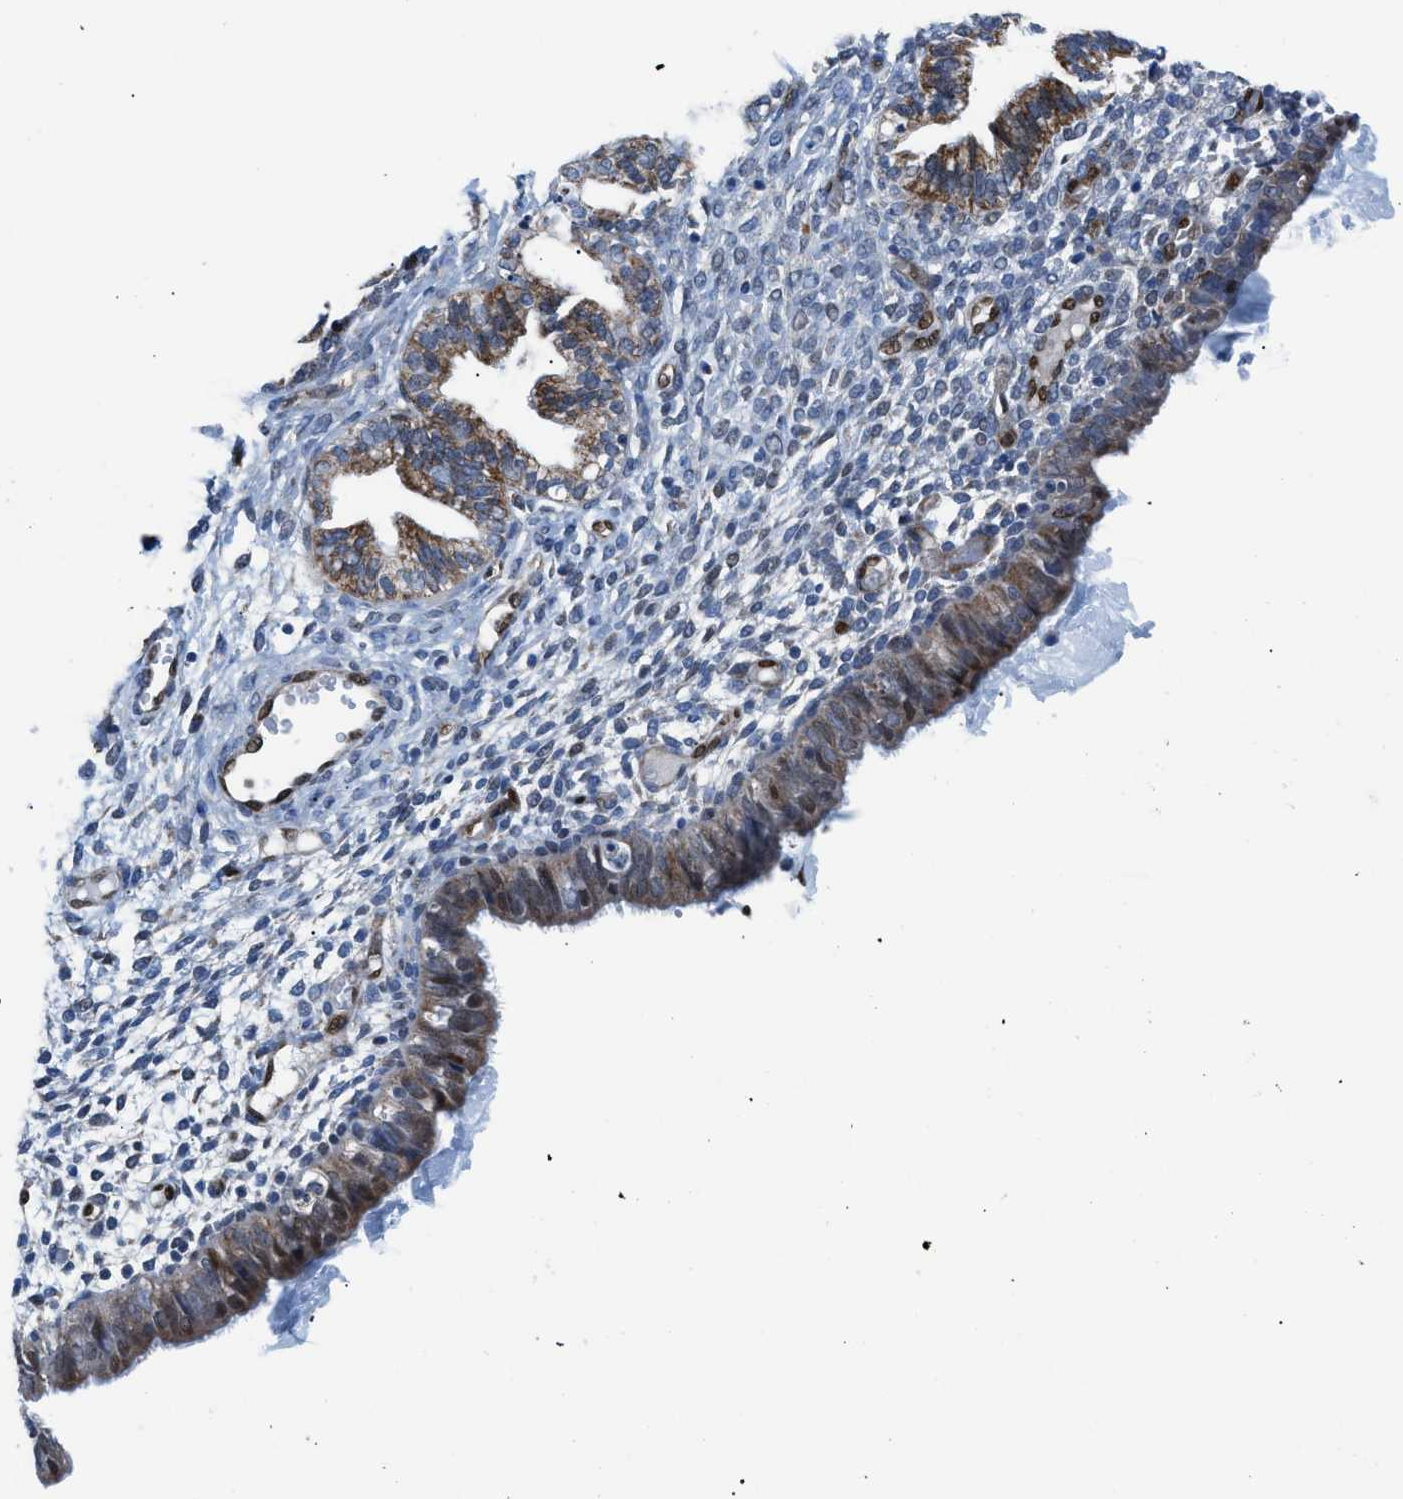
{"staining": {"intensity": "strong", "quantity": "<25%", "location": "nuclear"}, "tissue": "endometrium", "cell_type": "Cells in endometrial stroma", "image_type": "normal", "snomed": [{"axis": "morphology", "description": "Normal tissue, NOS"}, {"axis": "topography", "description": "Endometrium"}], "caption": "Endometrium stained with a brown dye reveals strong nuclear positive expression in about <25% of cells in endometrial stroma.", "gene": "LMO2", "patient": {"sex": "female", "age": 61}}